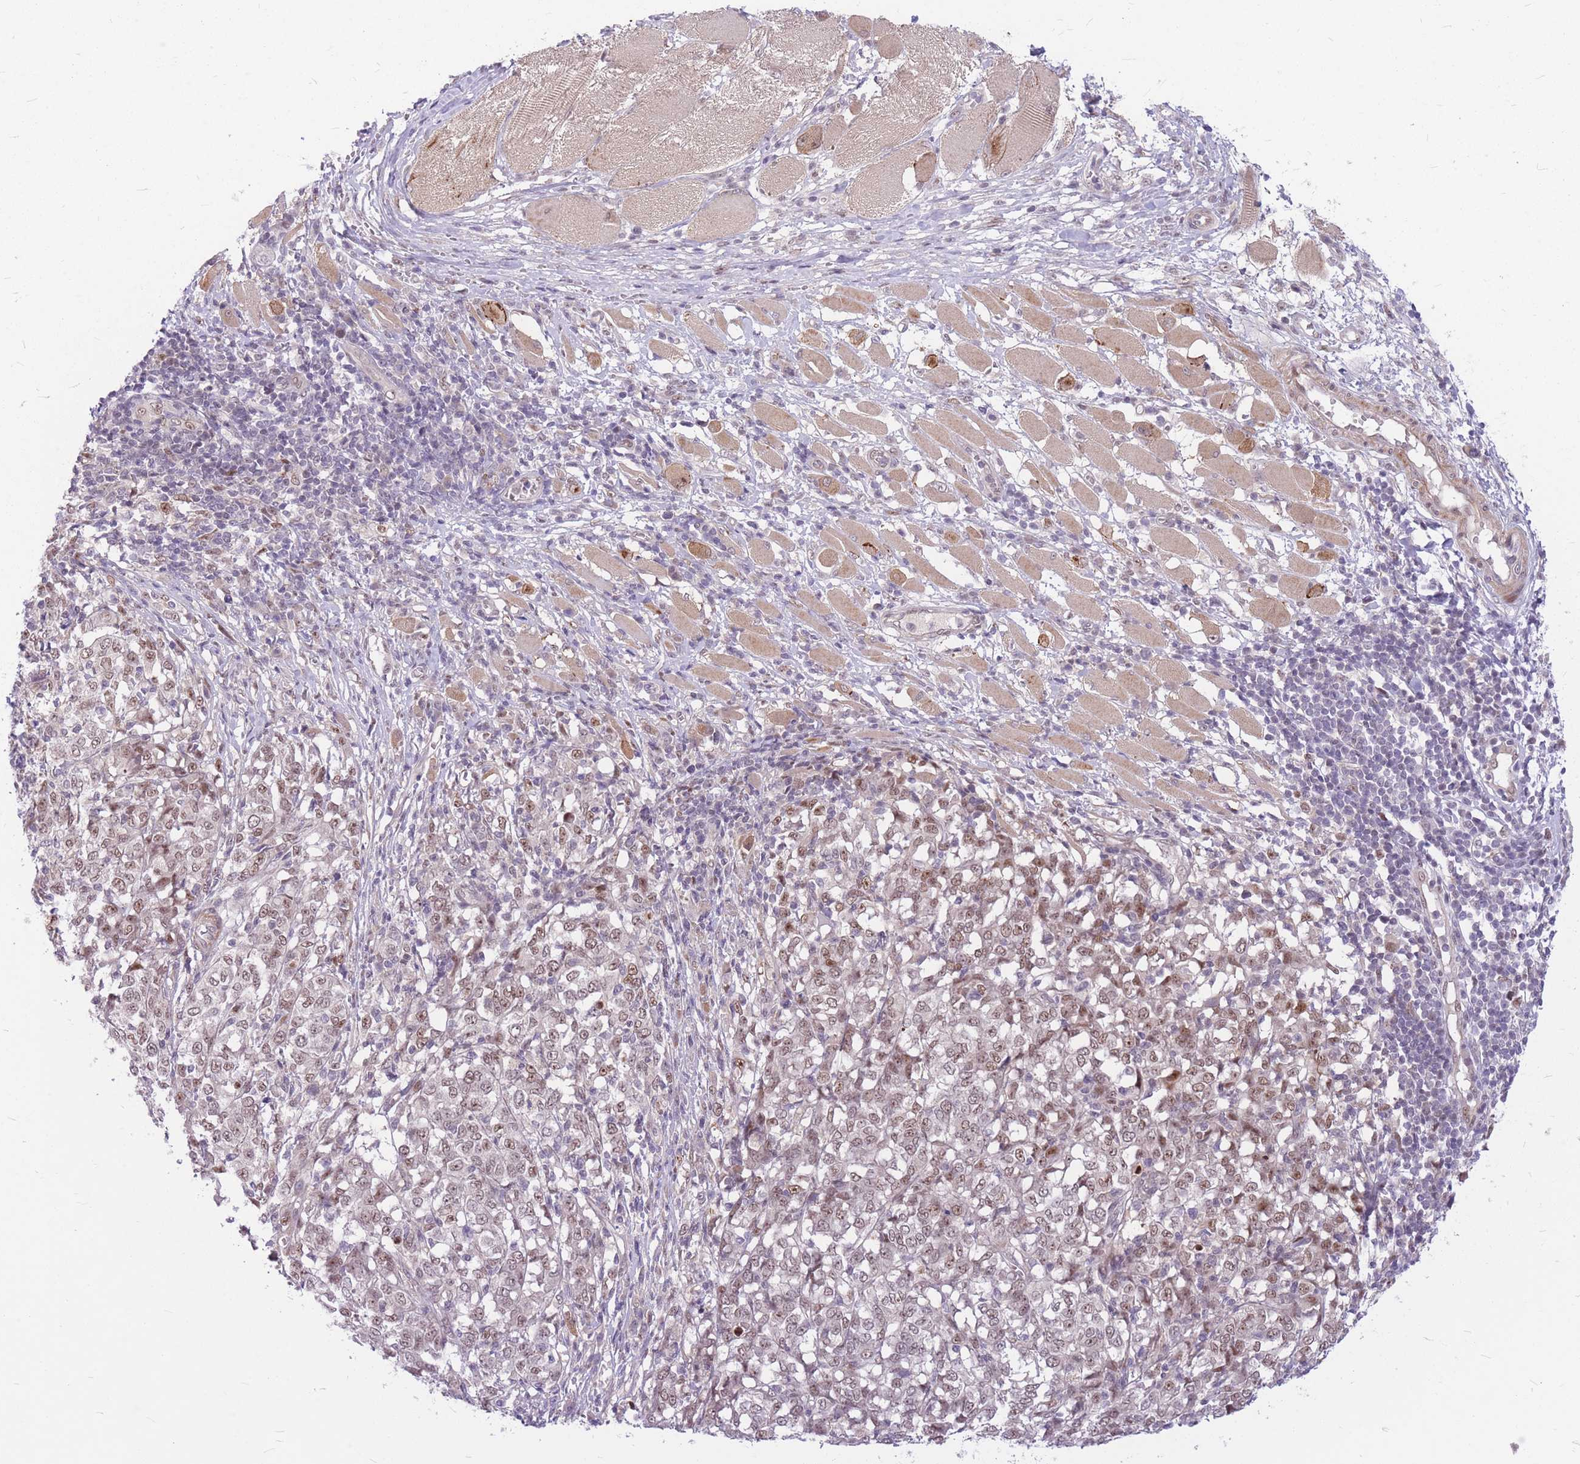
{"staining": {"intensity": "moderate", "quantity": ">75%", "location": "nuclear"}, "tissue": "melanoma", "cell_type": "Tumor cells", "image_type": "cancer", "snomed": [{"axis": "morphology", "description": "Malignant melanoma, NOS"}, {"axis": "topography", "description": "Skin"}], "caption": "IHC photomicrograph of neoplastic tissue: human malignant melanoma stained using immunohistochemistry (IHC) shows medium levels of moderate protein expression localized specifically in the nuclear of tumor cells, appearing as a nuclear brown color.", "gene": "ERCC2", "patient": {"sex": "female", "age": 72}}